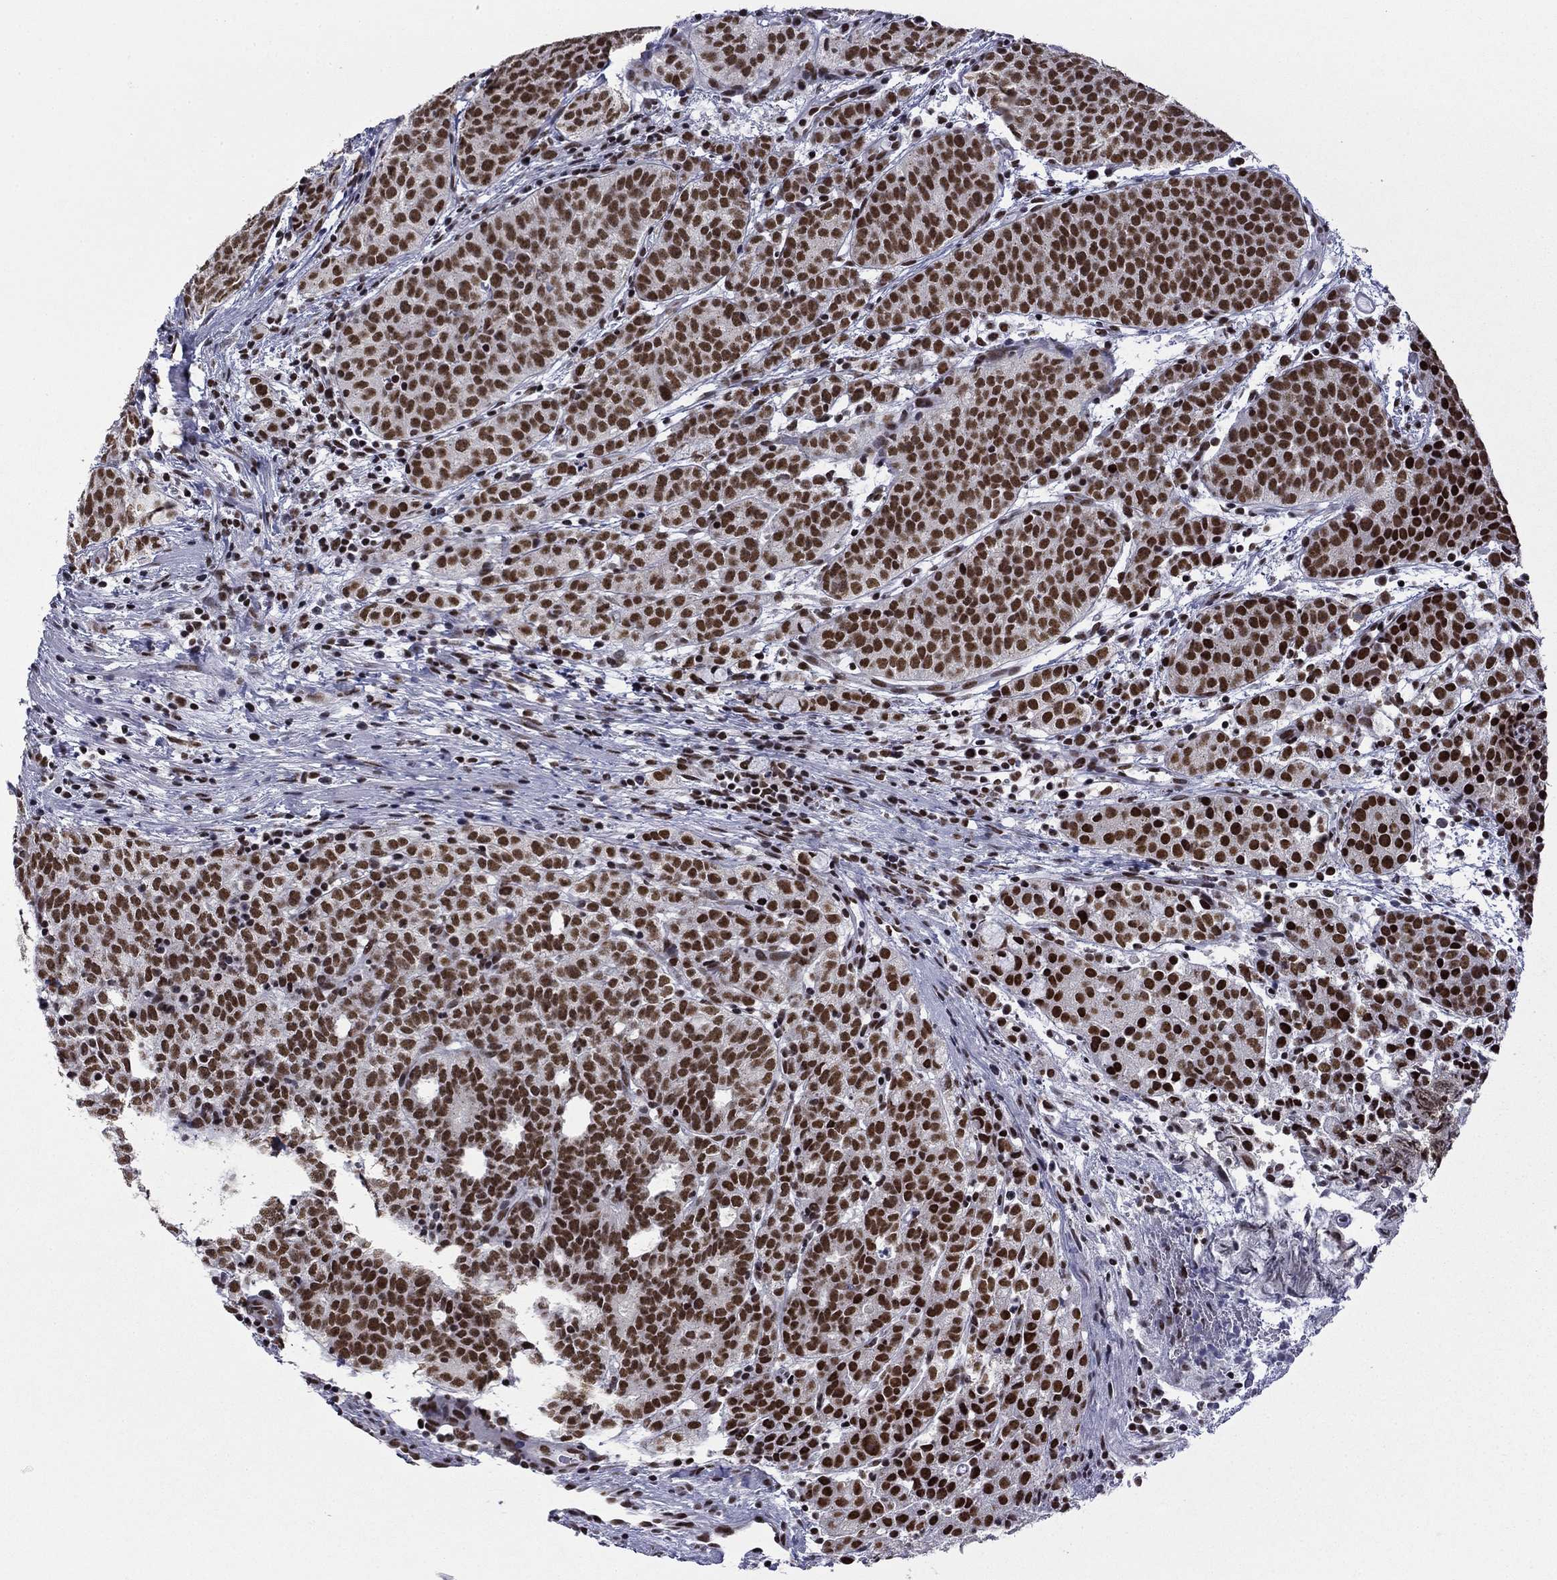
{"staining": {"intensity": "strong", "quantity": ">75%", "location": "nuclear"}, "tissue": "prostate cancer", "cell_type": "Tumor cells", "image_type": "cancer", "snomed": [{"axis": "morphology", "description": "Adenocarcinoma, High grade"}, {"axis": "topography", "description": "Prostate"}], "caption": "Human prostate cancer (adenocarcinoma (high-grade)) stained with a protein marker demonstrates strong staining in tumor cells.", "gene": "ETV5", "patient": {"sex": "male", "age": 53}}